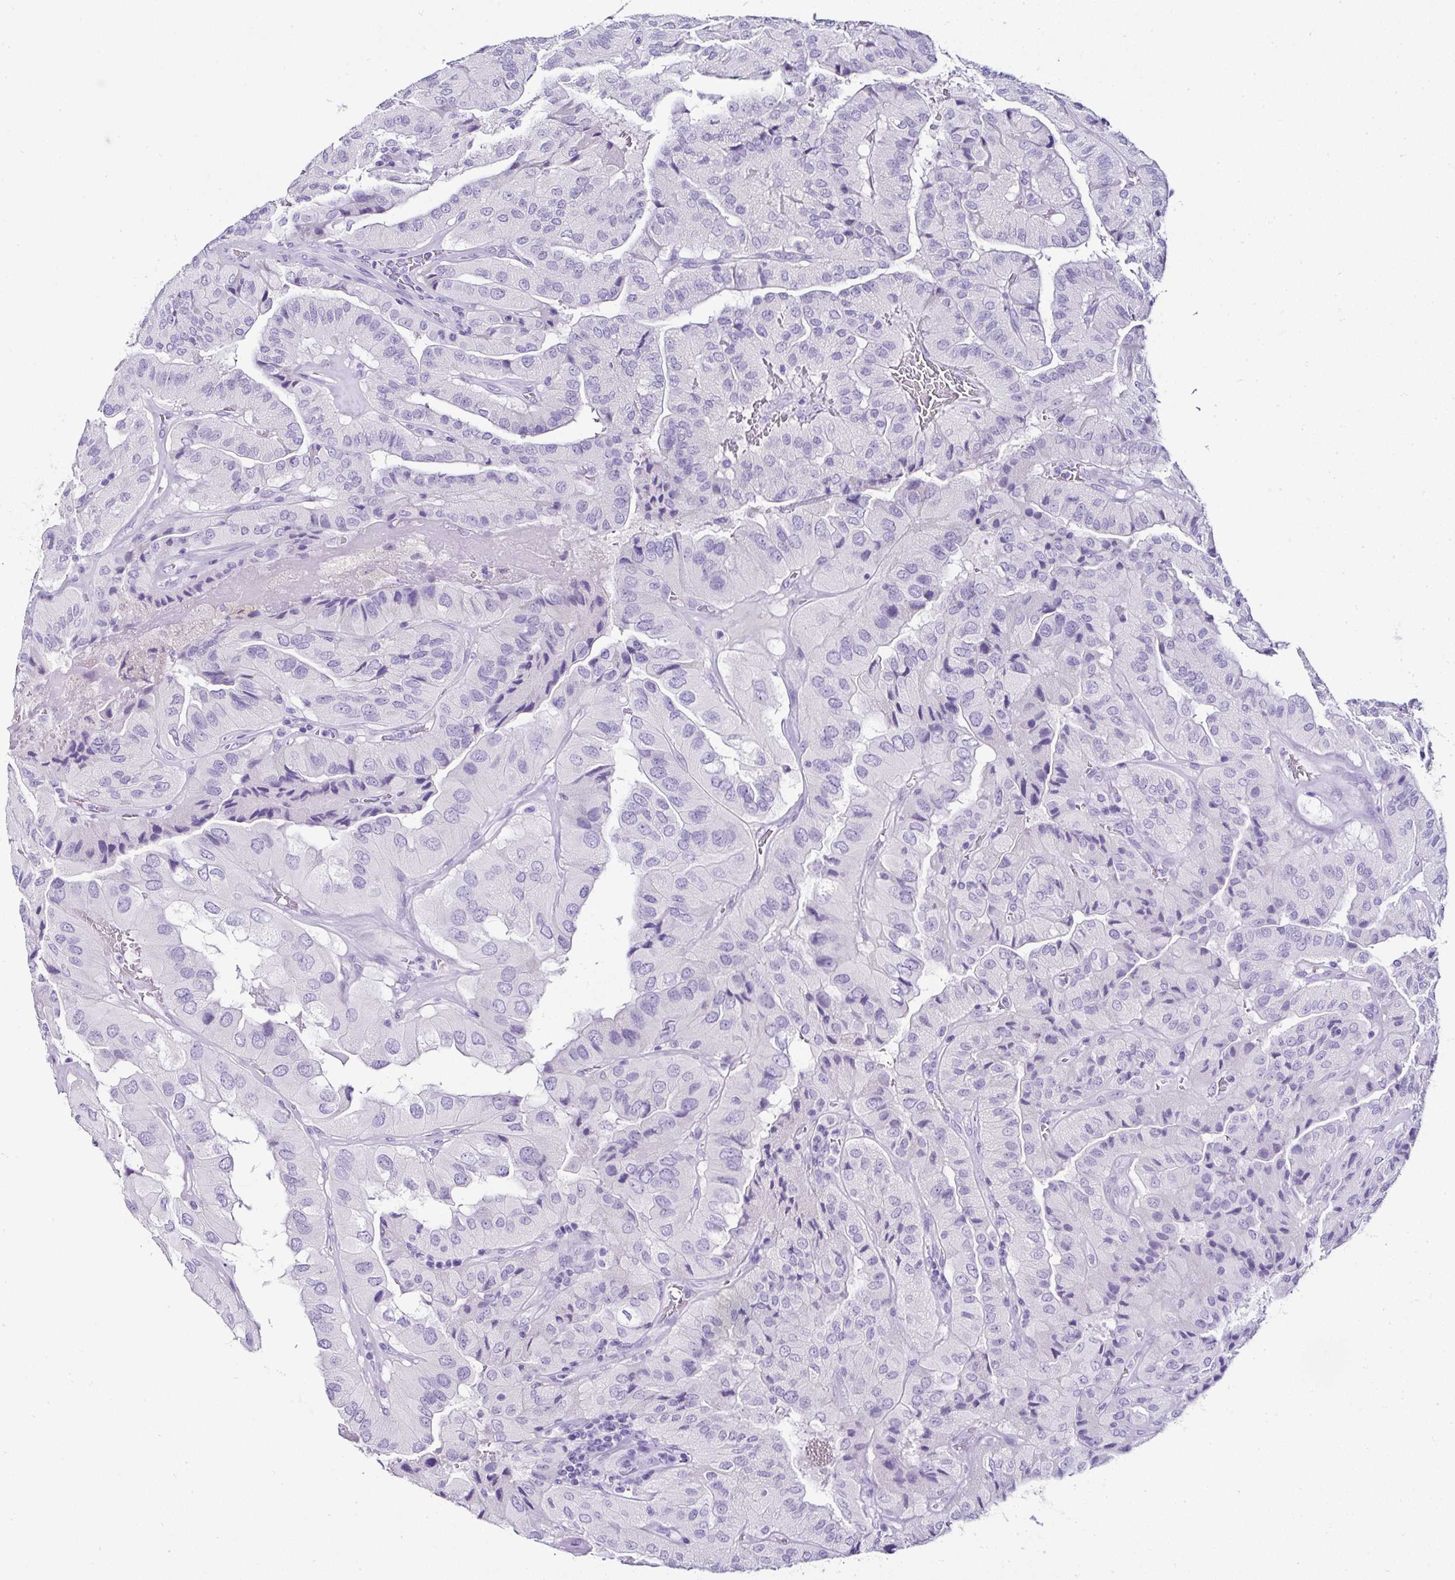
{"staining": {"intensity": "negative", "quantity": "none", "location": "none"}, "tissue": "thyroid cancer", "cell_type": "Tumor cells", "image_type": "cancer", "snomed": [{"axis": "morphology", "description": "Normal tissue, NOS"}, {"axis": "morphology", "description": "Papillary adenocarcinoma, NOS"}, {"axis": "topography", "description": "Thyroid gland"}], "caption": "Tumor cells show no significant positivity in papillary adenocarcinoma (thyroid). (DAB (3,3'-diaminobenzidine) immunohistochemistry (IHC), high magnification).", "gene": "SERPINB3", "patient": {"sex": "female", "age": 59}}